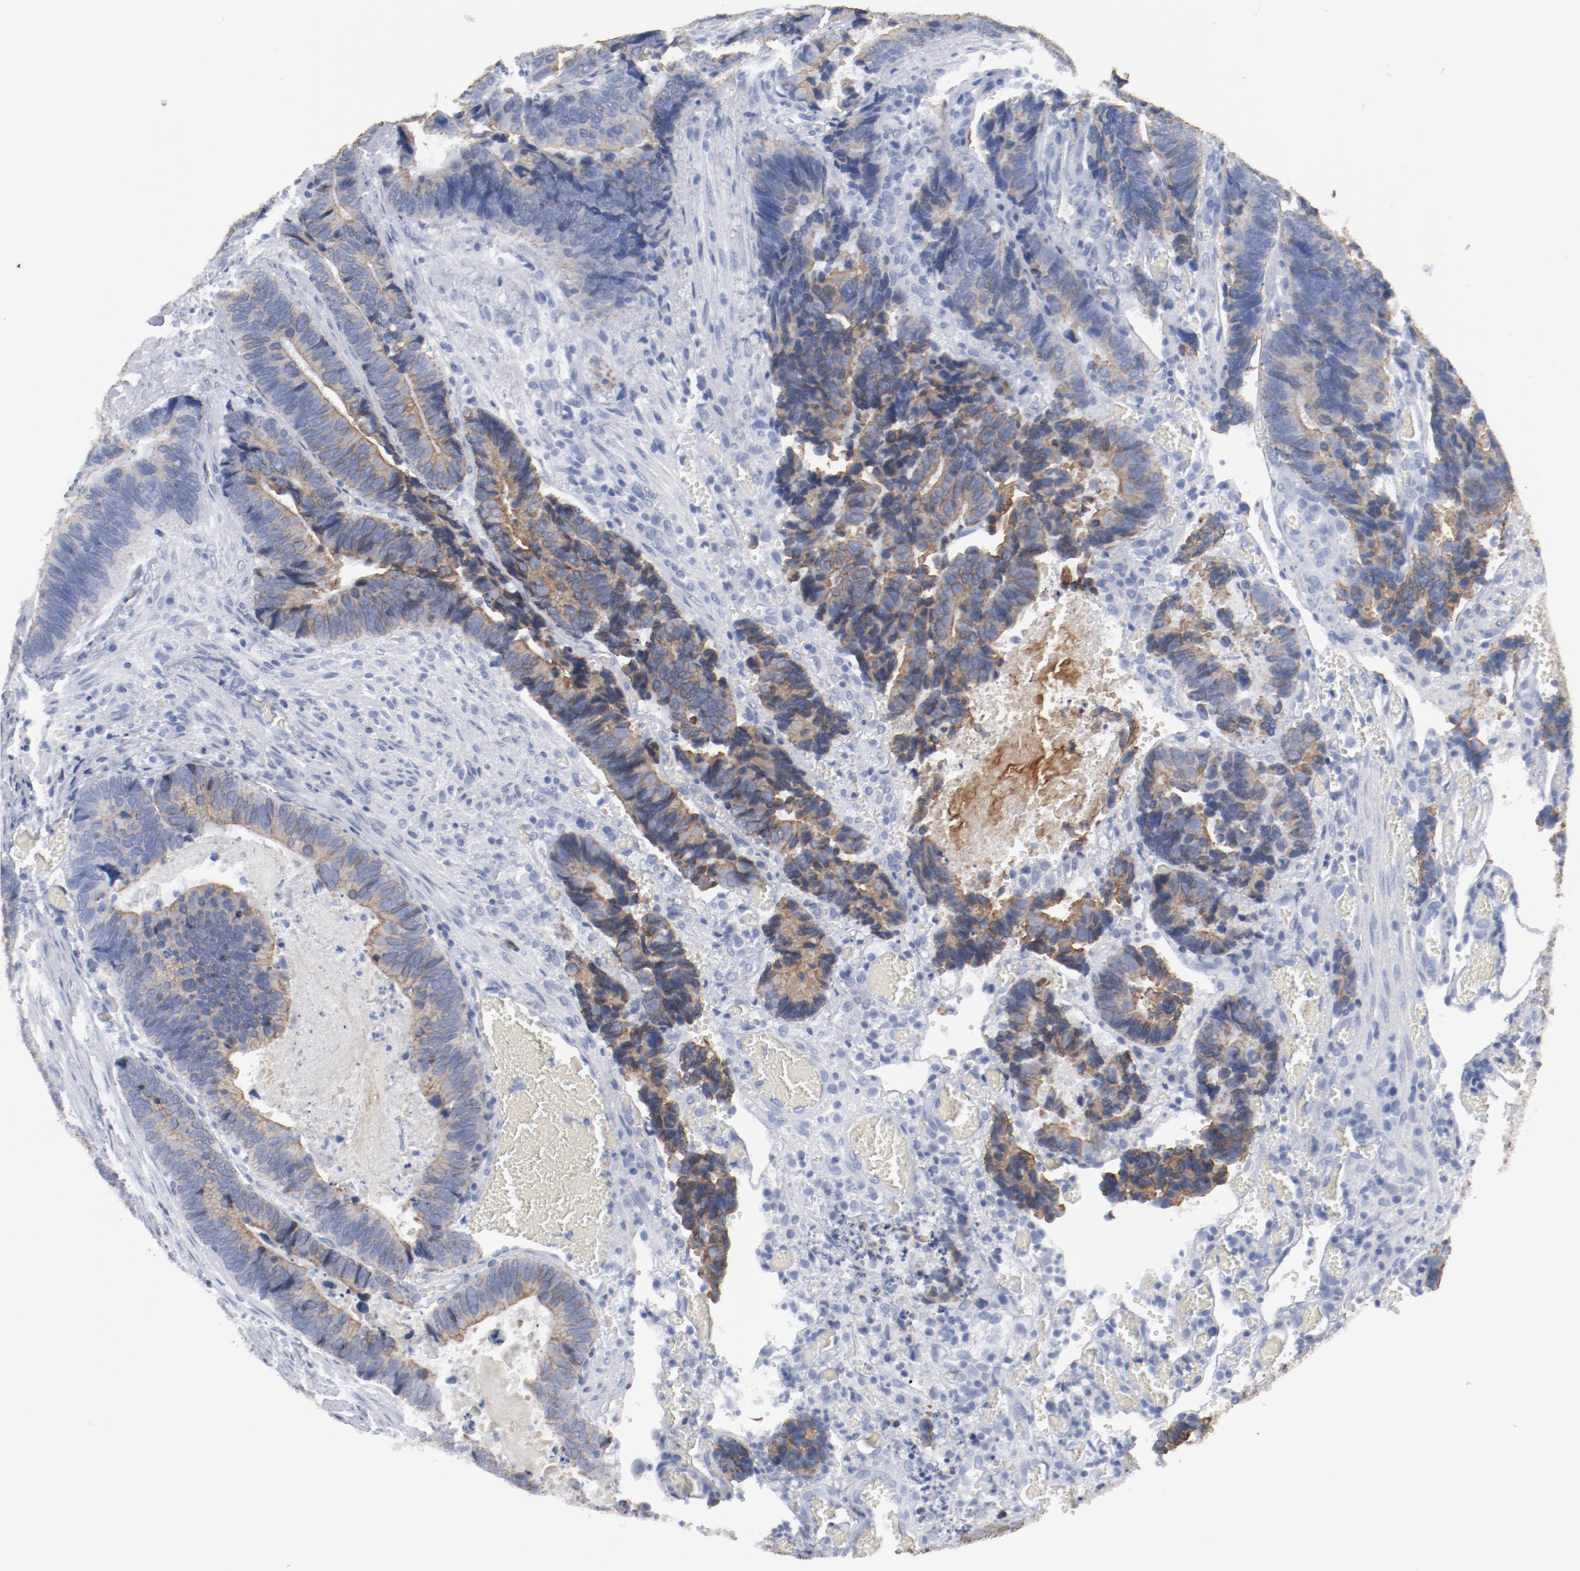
{"staining": {"intensity": "moderate", "quantity": ">75%", "location": "cytoplasmic/membranous"}, "tissue": "colorectal cancer", "cell_type": "Tumor cells", "image_type": "cancer", "snomed": [{"axis": "morphology", "description": "Adenocarcinoma, NOS"}, {"axis": "topography", "description": "Colon"}], "caption": "Protein analysis of colorectal adenocarcinoma tissue displays moderate cytoplasmic/membranous staining in about >75% of tumor cells.", "gene": "TSPAN6", "patient": {"sex": "male", "age": 72}}